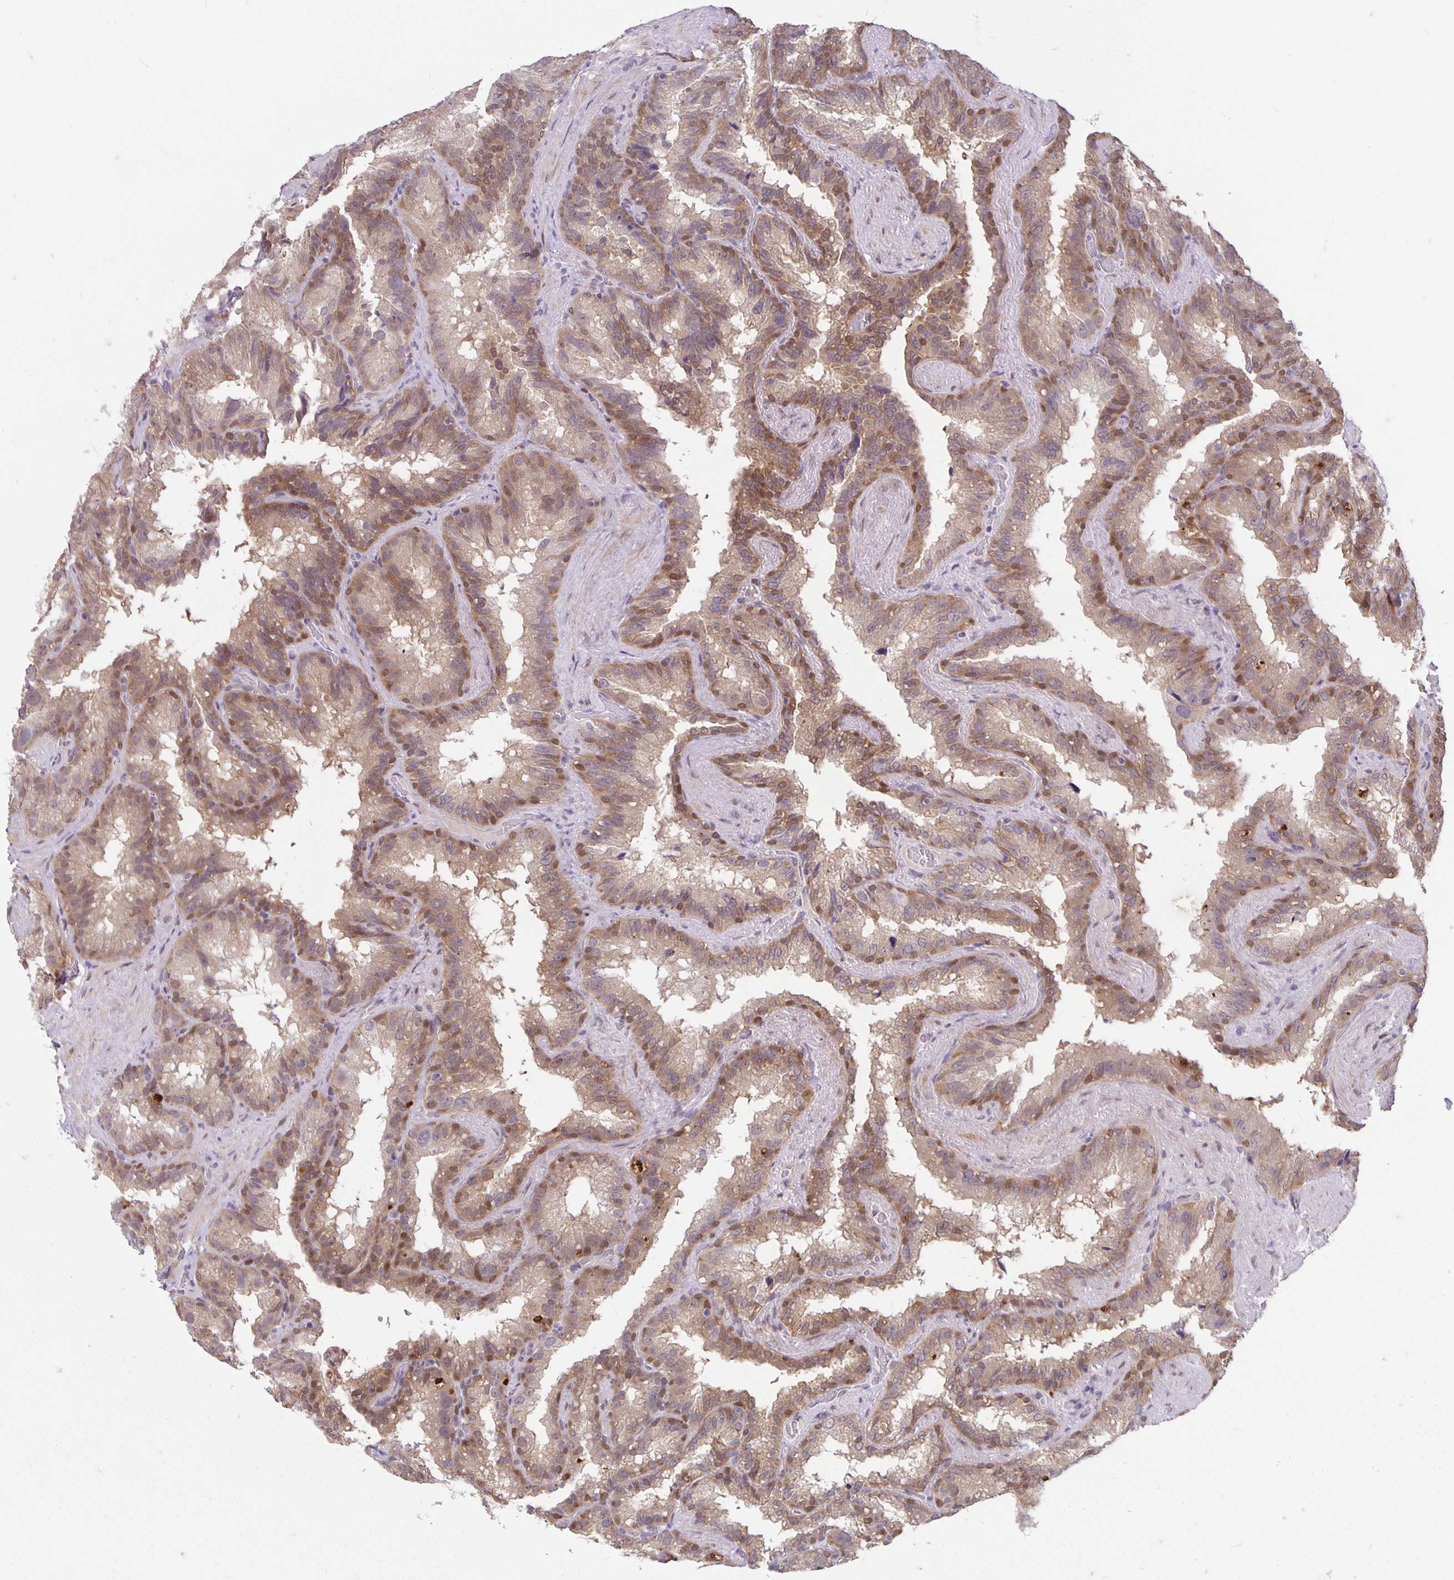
{"staining": {"intensity": "moderate", "quantity": "25%-75%", "location": "cytoplasmic/membranous,nuclear"}, "tissue": "seminal vesicle", "cell_type": "Glandular cells", "image_type": "normal", "snomed": [{"axis": "morphology", "description": "Normal tissue, NOS"}, {"axis": "topography", "description": "Seminal veicle"}], "caption": "High-magnification brightfield microscopy of normal seminal vesicle stained with DAB (brown) and counterstained with hematoxylin (blue). glandular cells exhibit moderate cytoplasmic/membranous,nuclear expression is present in about25%-75% of cells. (DAB (3,3'-diaminobenzidine) = brown stain, brightfield microscopy at high magnification).", "gene": "TAX1BP3", "patient": {"sex": "male", "age": 60}}